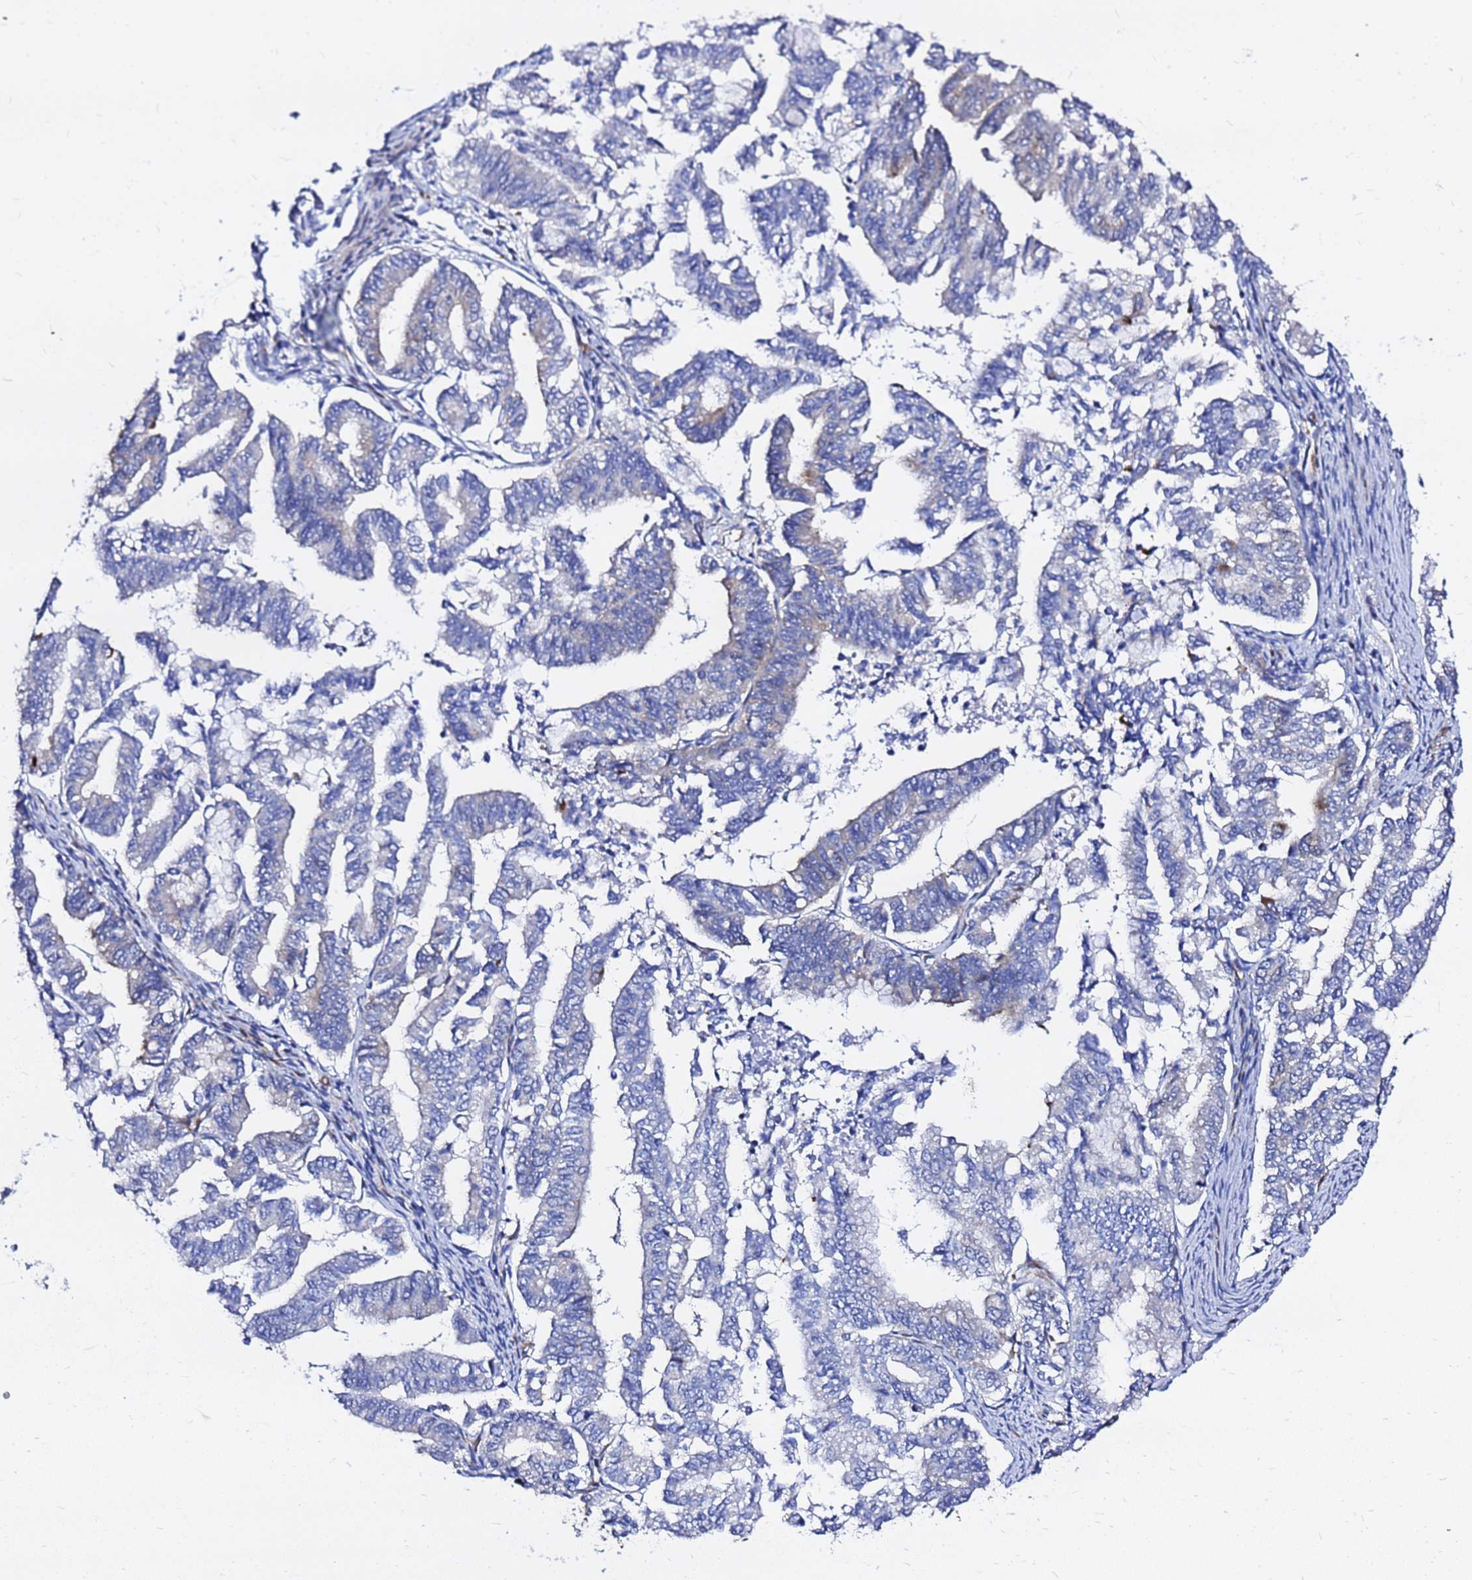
{"staining": {"intensity": "negative", "quantity": "none", "location": "none"}, "tissue": "endometrial cancer", "cell_type": "Tumor cells", "image_type": "cancer", "snomed": [{"axis": "morphology", "description": "Adenocarcinoma, NOS"}, {"axis": "topography", "description": "Endometrium"}], "caption": "A histopathology image of adenocarcinoma (endometrial) stained for a protein exhibits no brown staining in tumor cells.", "gene": "TUBA8", "patient": {"sex": "female", "age": 79}}